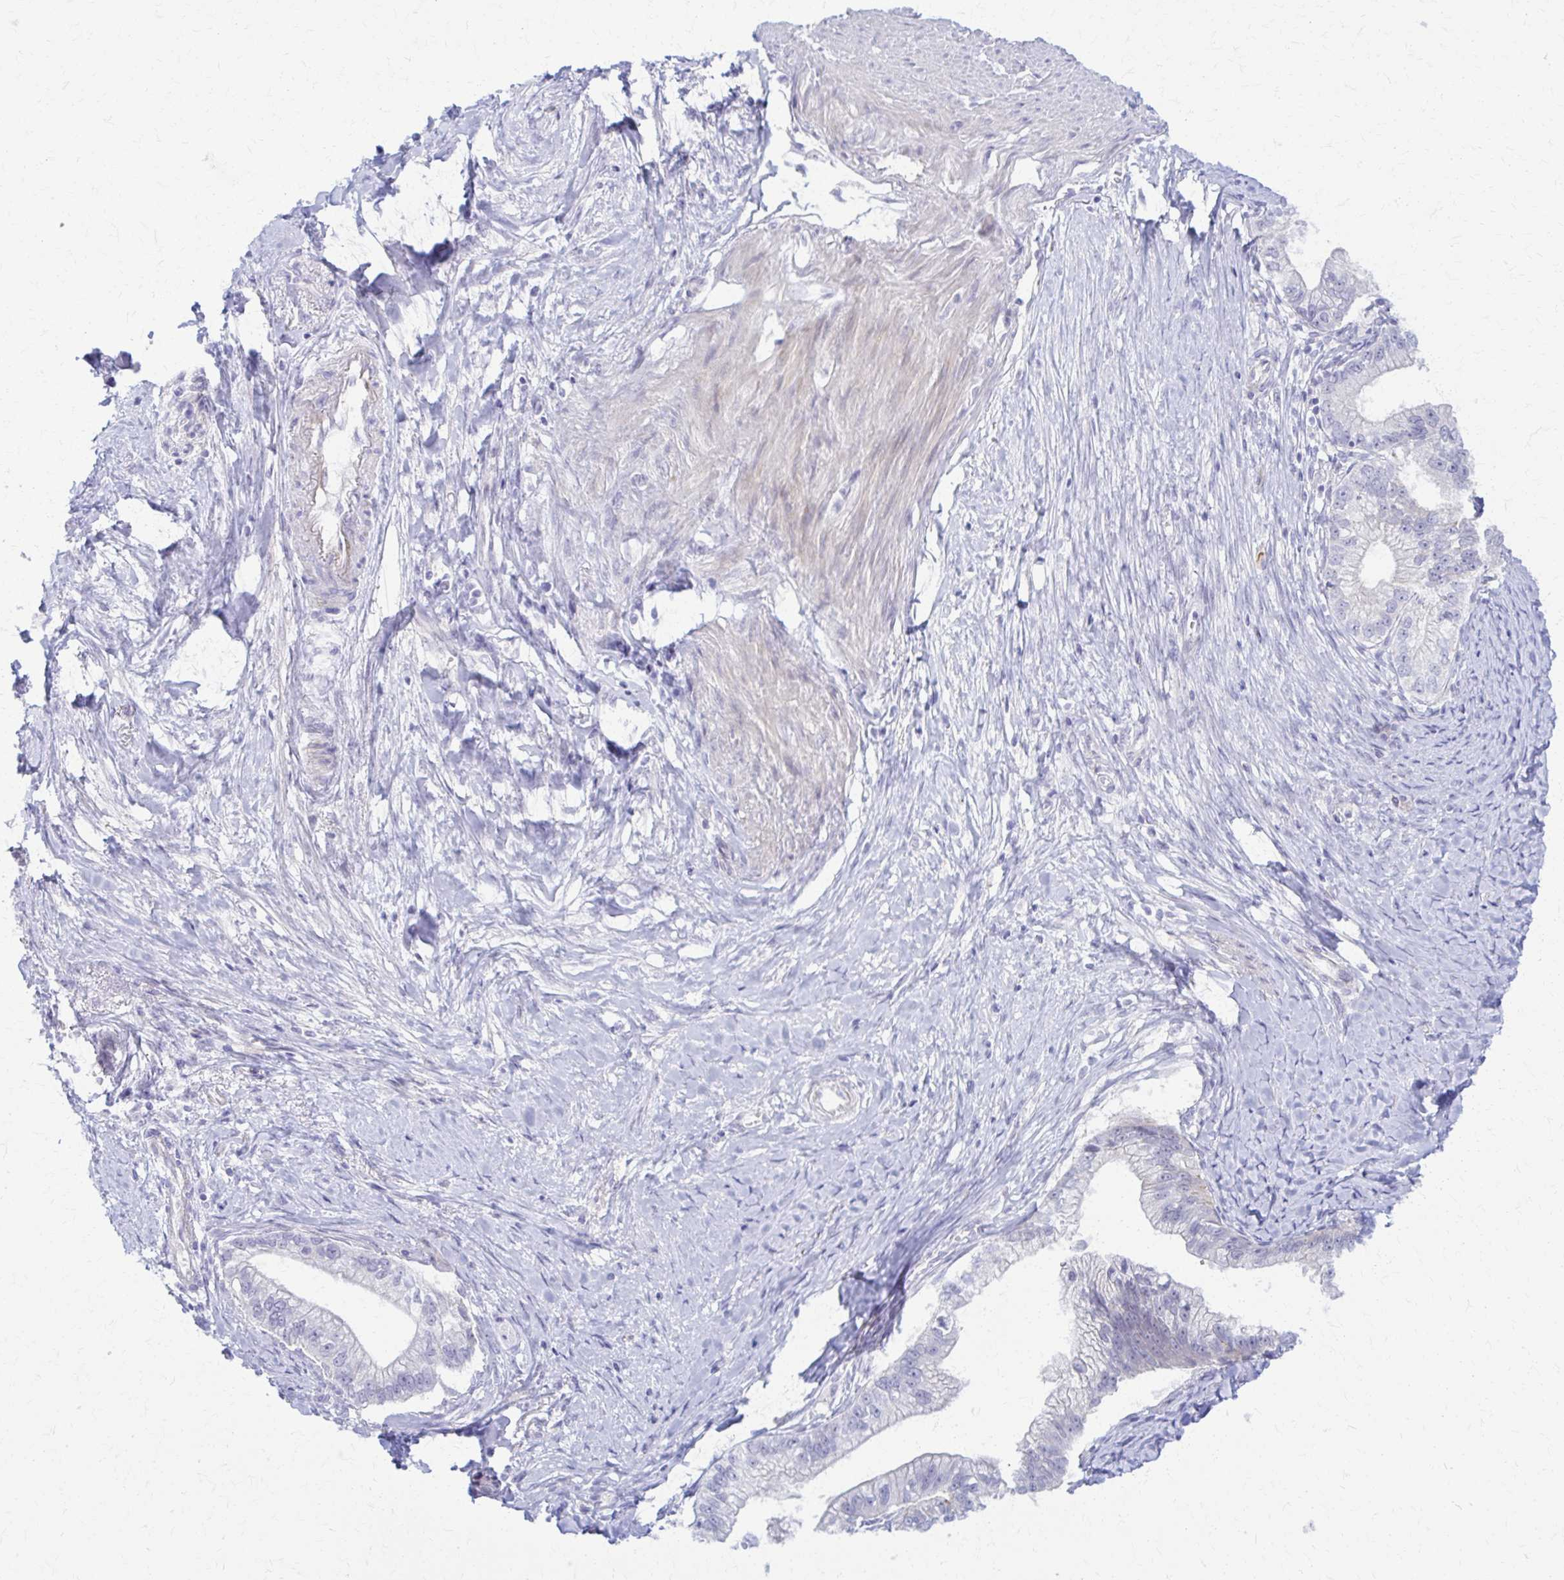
{"staining": {"intensity": "negative", "quantity": "none", "location": "none"}, "tissue": "pancreatic cancer", "cell_type": "Tumor cells", "image_type": "cancer", "snomed": [{"axis": "morphology", "description": "Adenocarcinoma, NOS"}, {"axis": "topography", "description": "Pancreas"}], "caption": "DAB immunohistochemical staining of pancreatic adenocarcinoma displays no significant staining in tumor cells.", "gene": "RHOBTB2", "patient": {"sex": "male", "age": 70}}